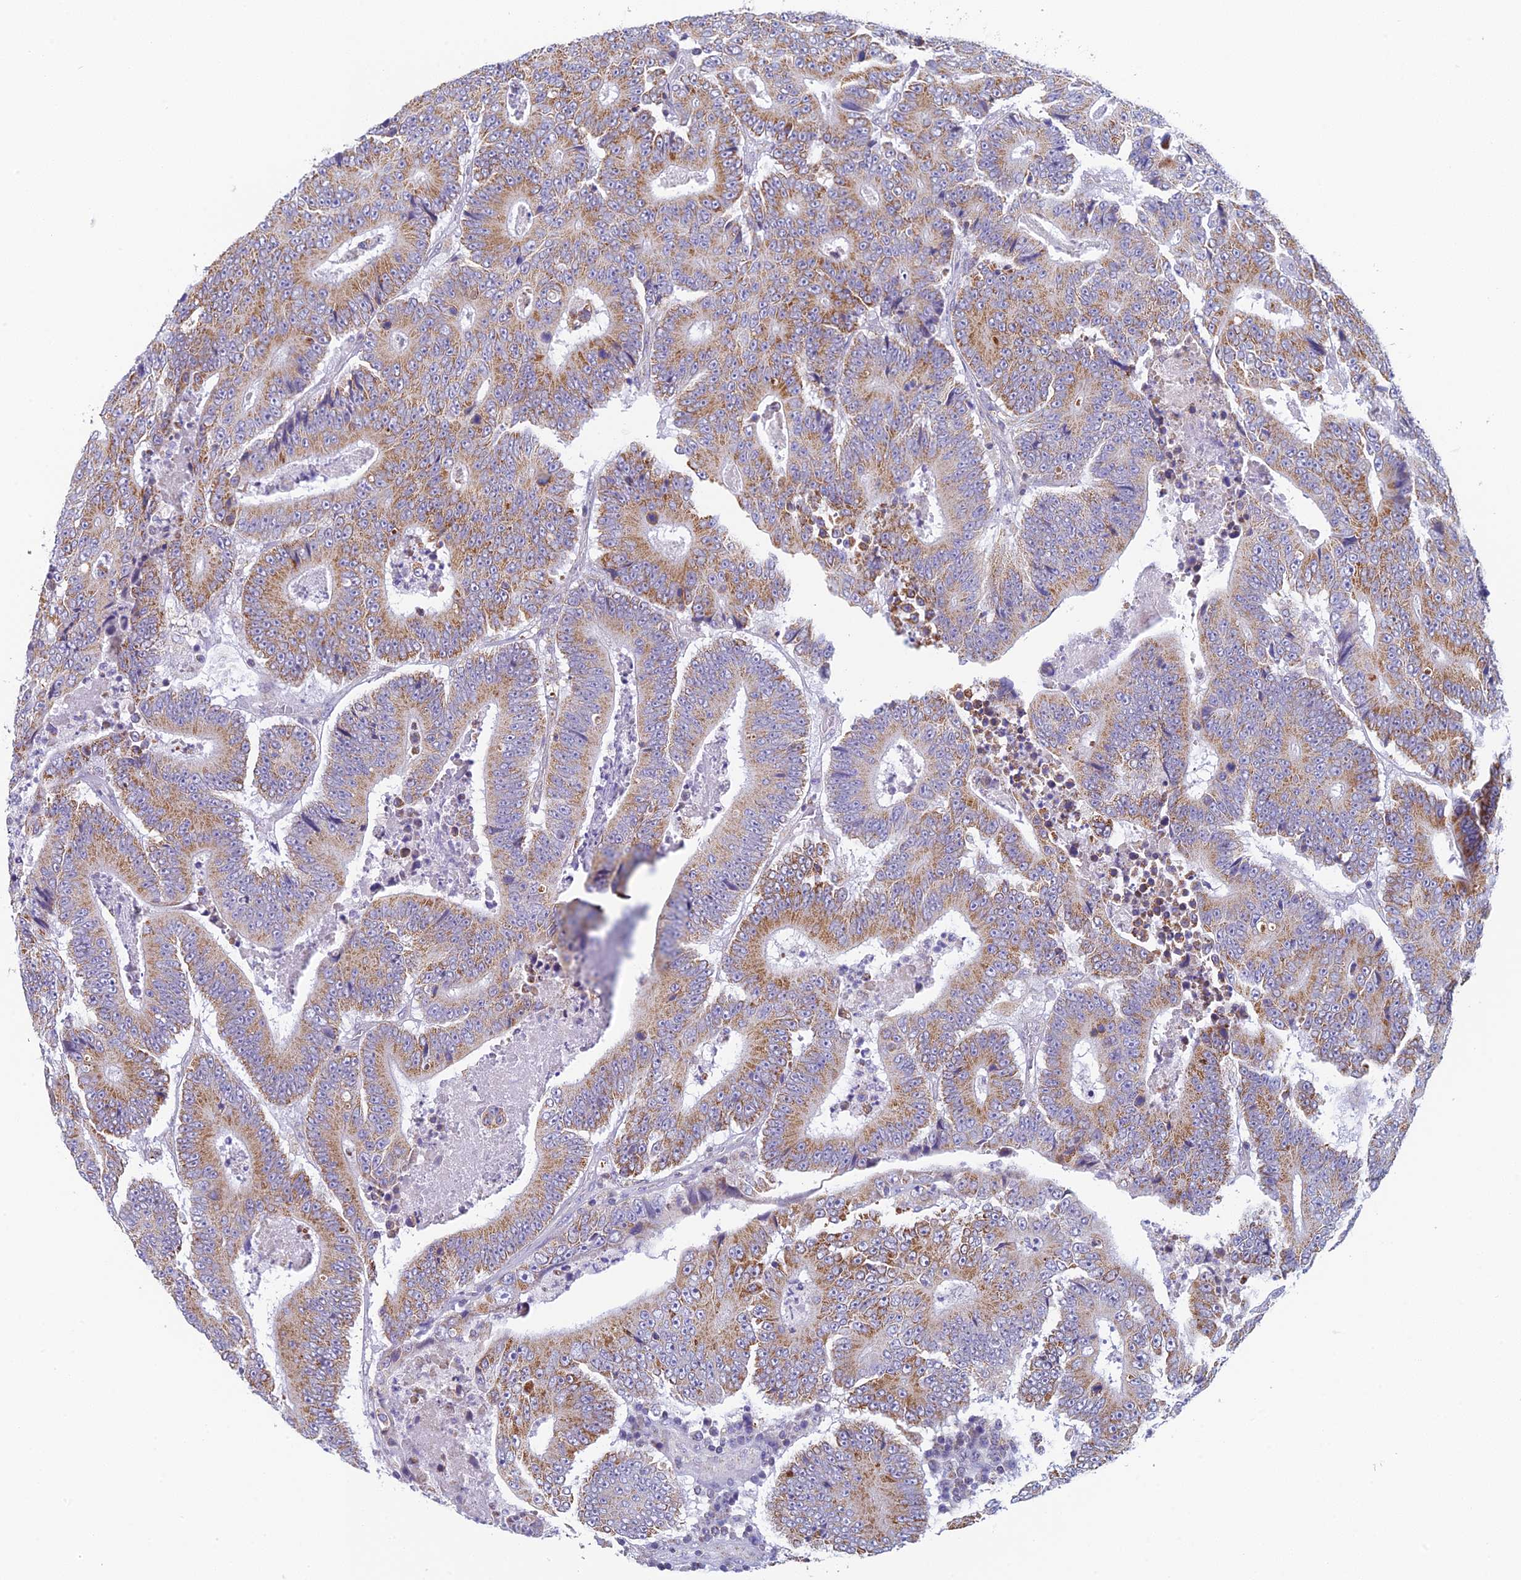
{"staining": {"intensity": "moderate", "quantity": ">75%", "location": "cytoplasmic/membranous"}, "tissue": "colorectal cancer", "cell_type": "Tumor cells", "image_type": "cancer", "snomed": [{"axis": "morphology", "description": "Adenocarcinoma, NOS"}, {"axis": "topography", "description": "Colon"}], "caption": "A medium amount of moderate cytoplasmic/membranous staining is present in approximately >75% of tumor cells in colorectal adenocarcinoma tissue.", "gene": "REXO5", "patient": {"sex": "male", "age": 83}}